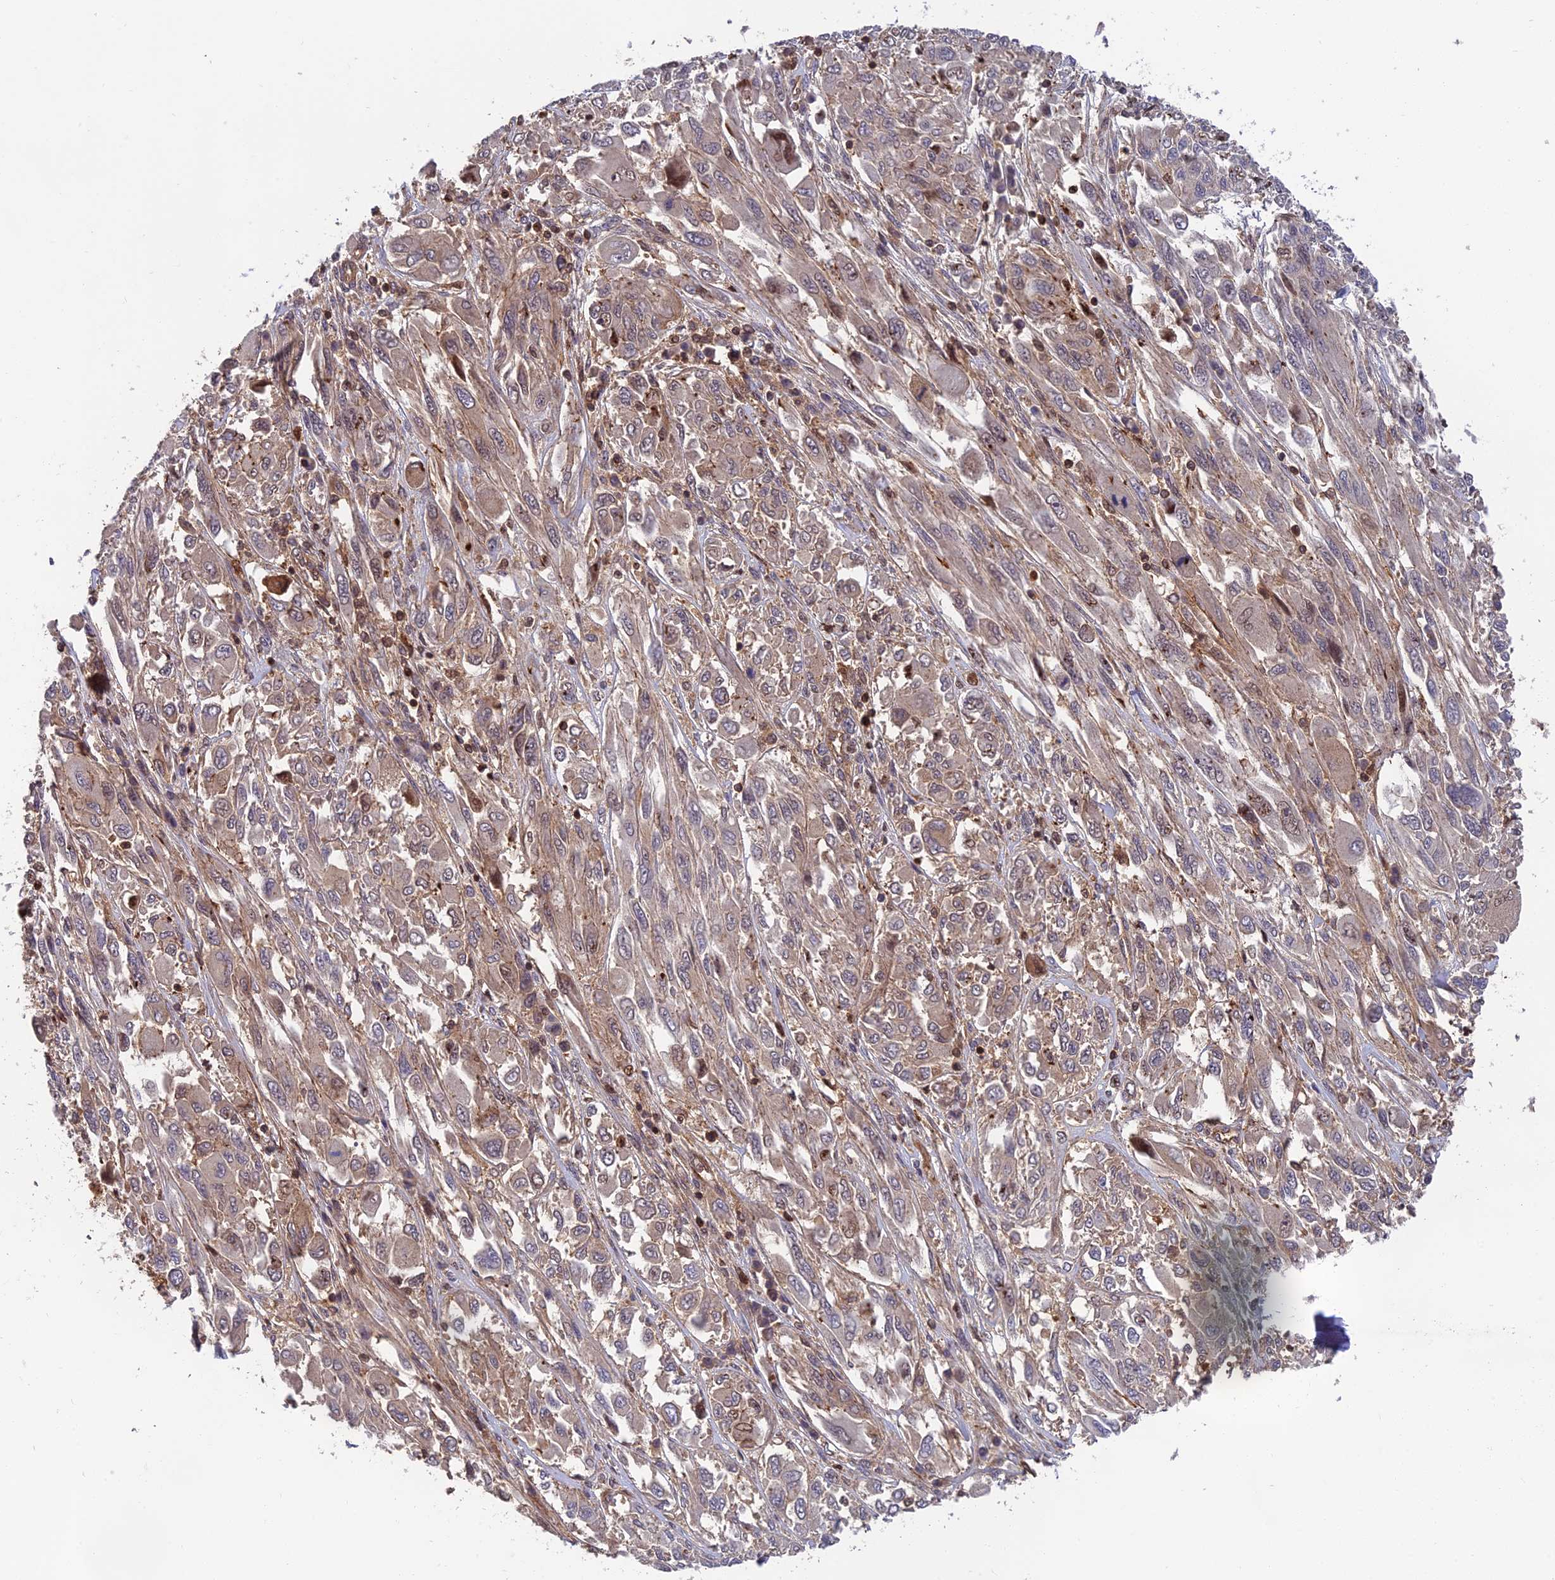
{"staining": {"intensity": "moderate", "quantity": "25%-75%", "location": "cytoplasmic/membranous,nuclear"}, "tissue": "melanoma", "cell_type": "Tumor cells", "image_type": "cancer", "snomed": [{"axis": "morphology", "description": "Malignant melanoma, NOS"}, {"axis": "topography", "description": "Skin"}], "caption": "A high-resolution histopathology image shows immunohistochemistry (IHC) staining of melanoma, which displays moderate cytoplasmic/membranous and nuclear expression in about 25%-75% of tumor cells.", "gene": "OSBPL1A", "patient": {"sex": "female", "age": 91}}